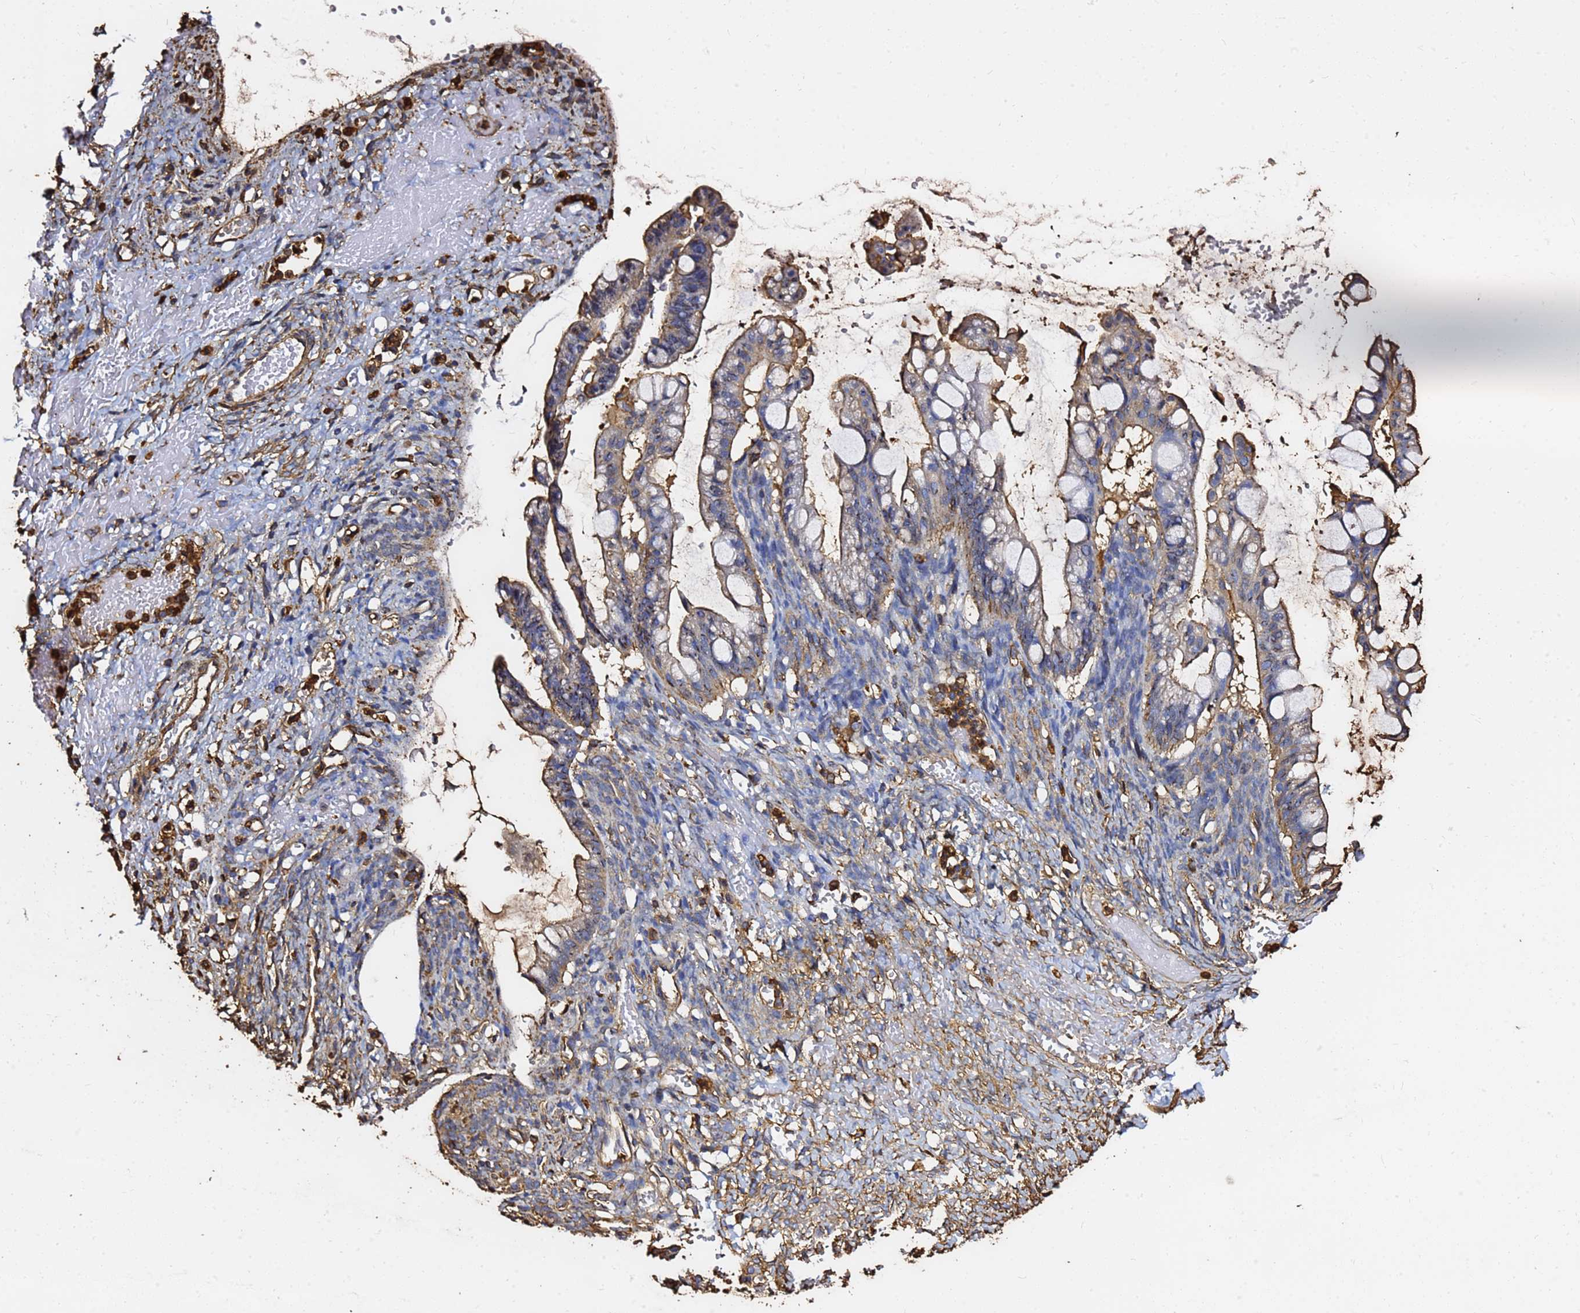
{"staining": {"intensity": "weak", "quantity": "25%-75%", "location": "cytoplasmic/membranous"}, "tissue": "ovarian cancer", "cell_type": "Tumor cells", "image_type": "cancer", "snomed": [{"axis": "morphology", "description": "Cystadenocarcinoma, mucinous, NOS"}, {"axis": "topography", "description": "Ovary"}], "caption": "Protein staining of ovarian cancer tissue exhibits weak cytoplasmic/membranous expression in about 25%-75% of tumor cells.", "gene": "ACTB", "patient": {"sex": "female", "age": 73}}